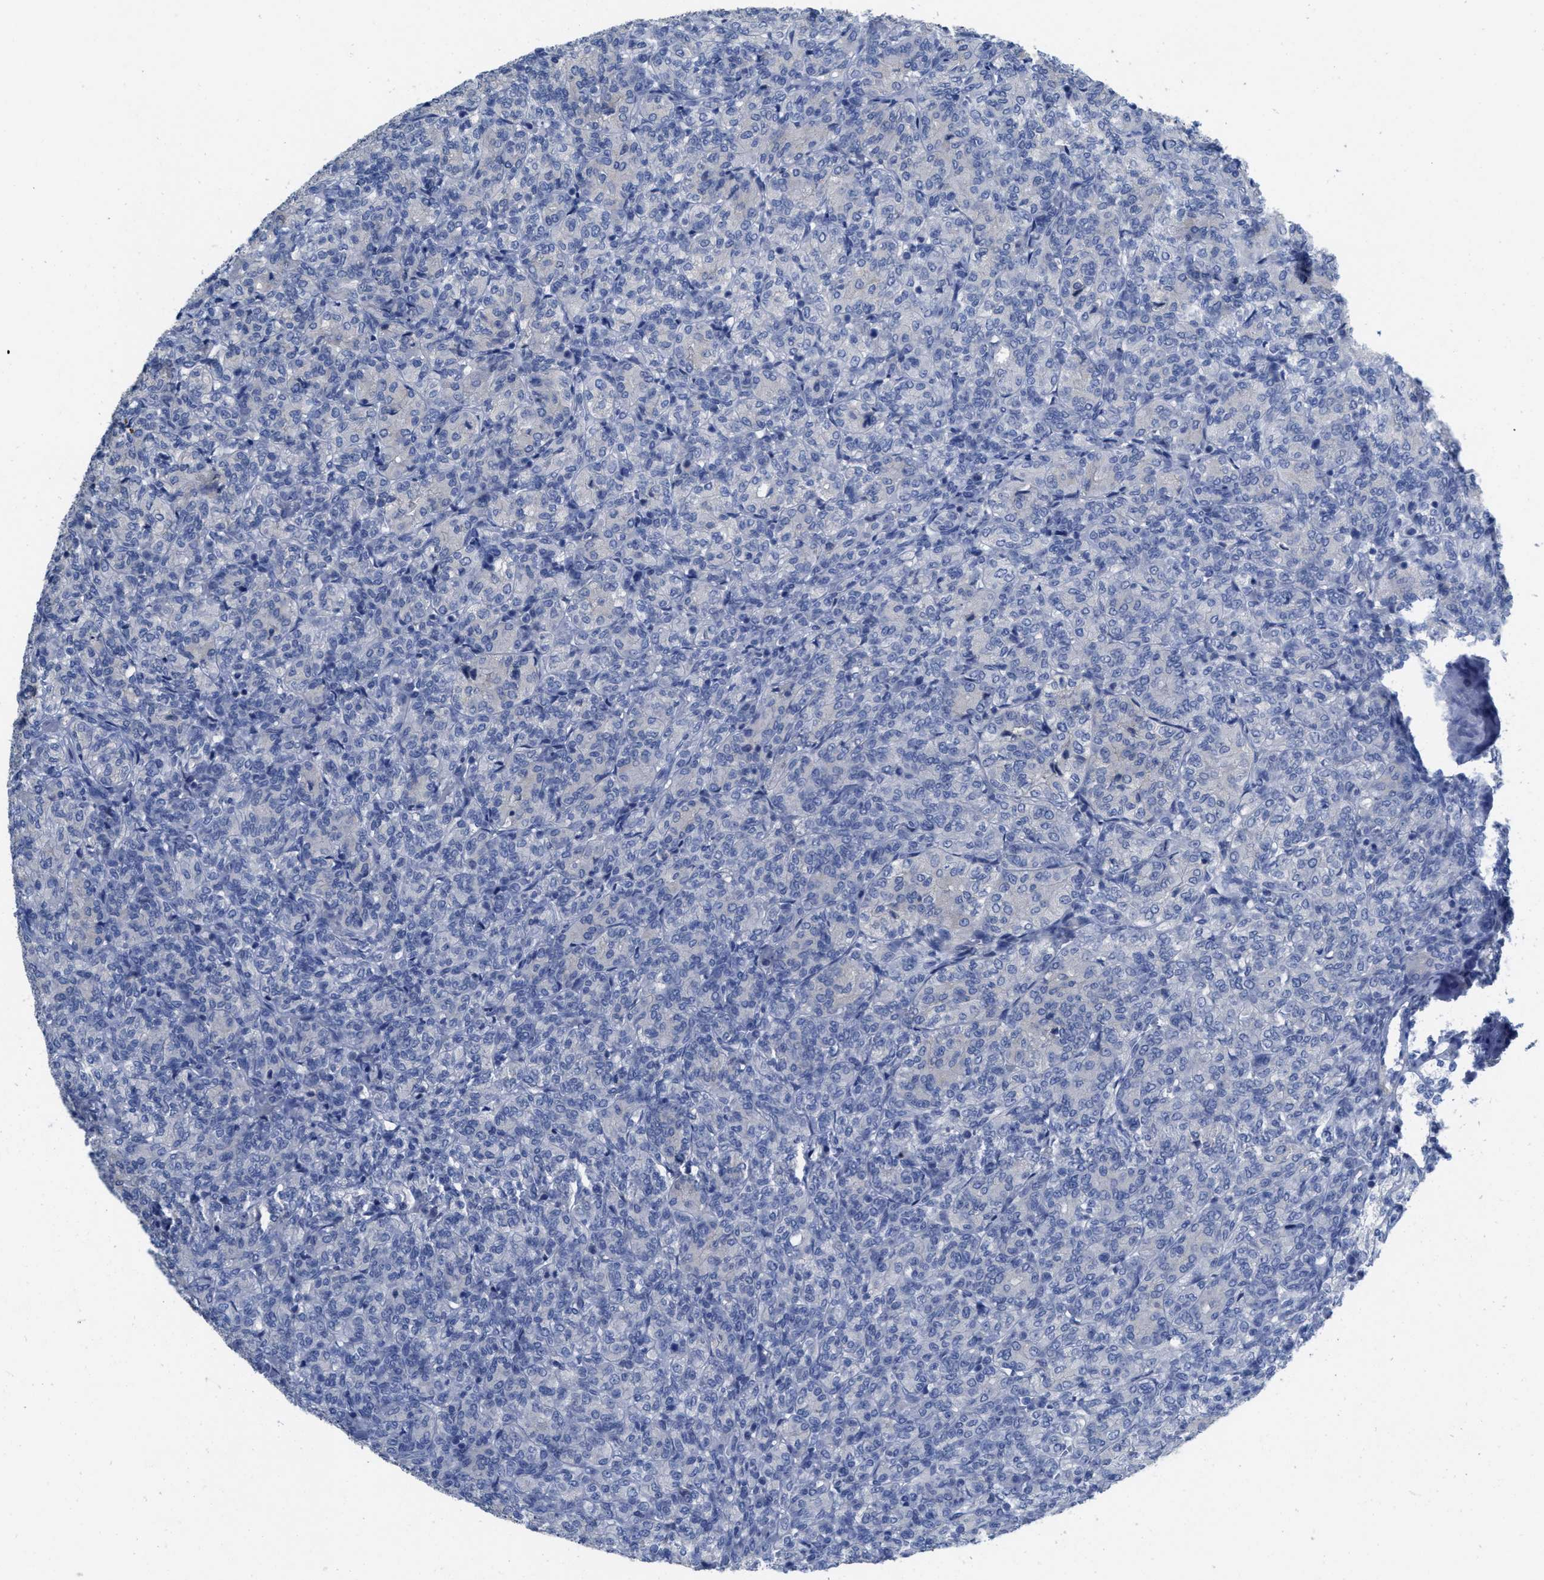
{"staining": {"intensity": "negative", "quantity": "none", "location": "none"}, "tissue": "renal cancer", "cell_type": "Tumor cells", "image_type": "cancer", "snomed": [{"axis": "morphology", "description": "Adenocarcinoma, NOS"}, {"axis": "topography", "description": "Kidney"}], "caption": "Immunohistochemistry (IHC) micrograph of neoplastic tissue: human adenocarcinoma (renal) stained with DAB (3,3'-diaminobenzidine) shows no significant protein expression in tumor cells.", "gene": "CNNM4", "patient": {"sex": "male", "age": 77}}